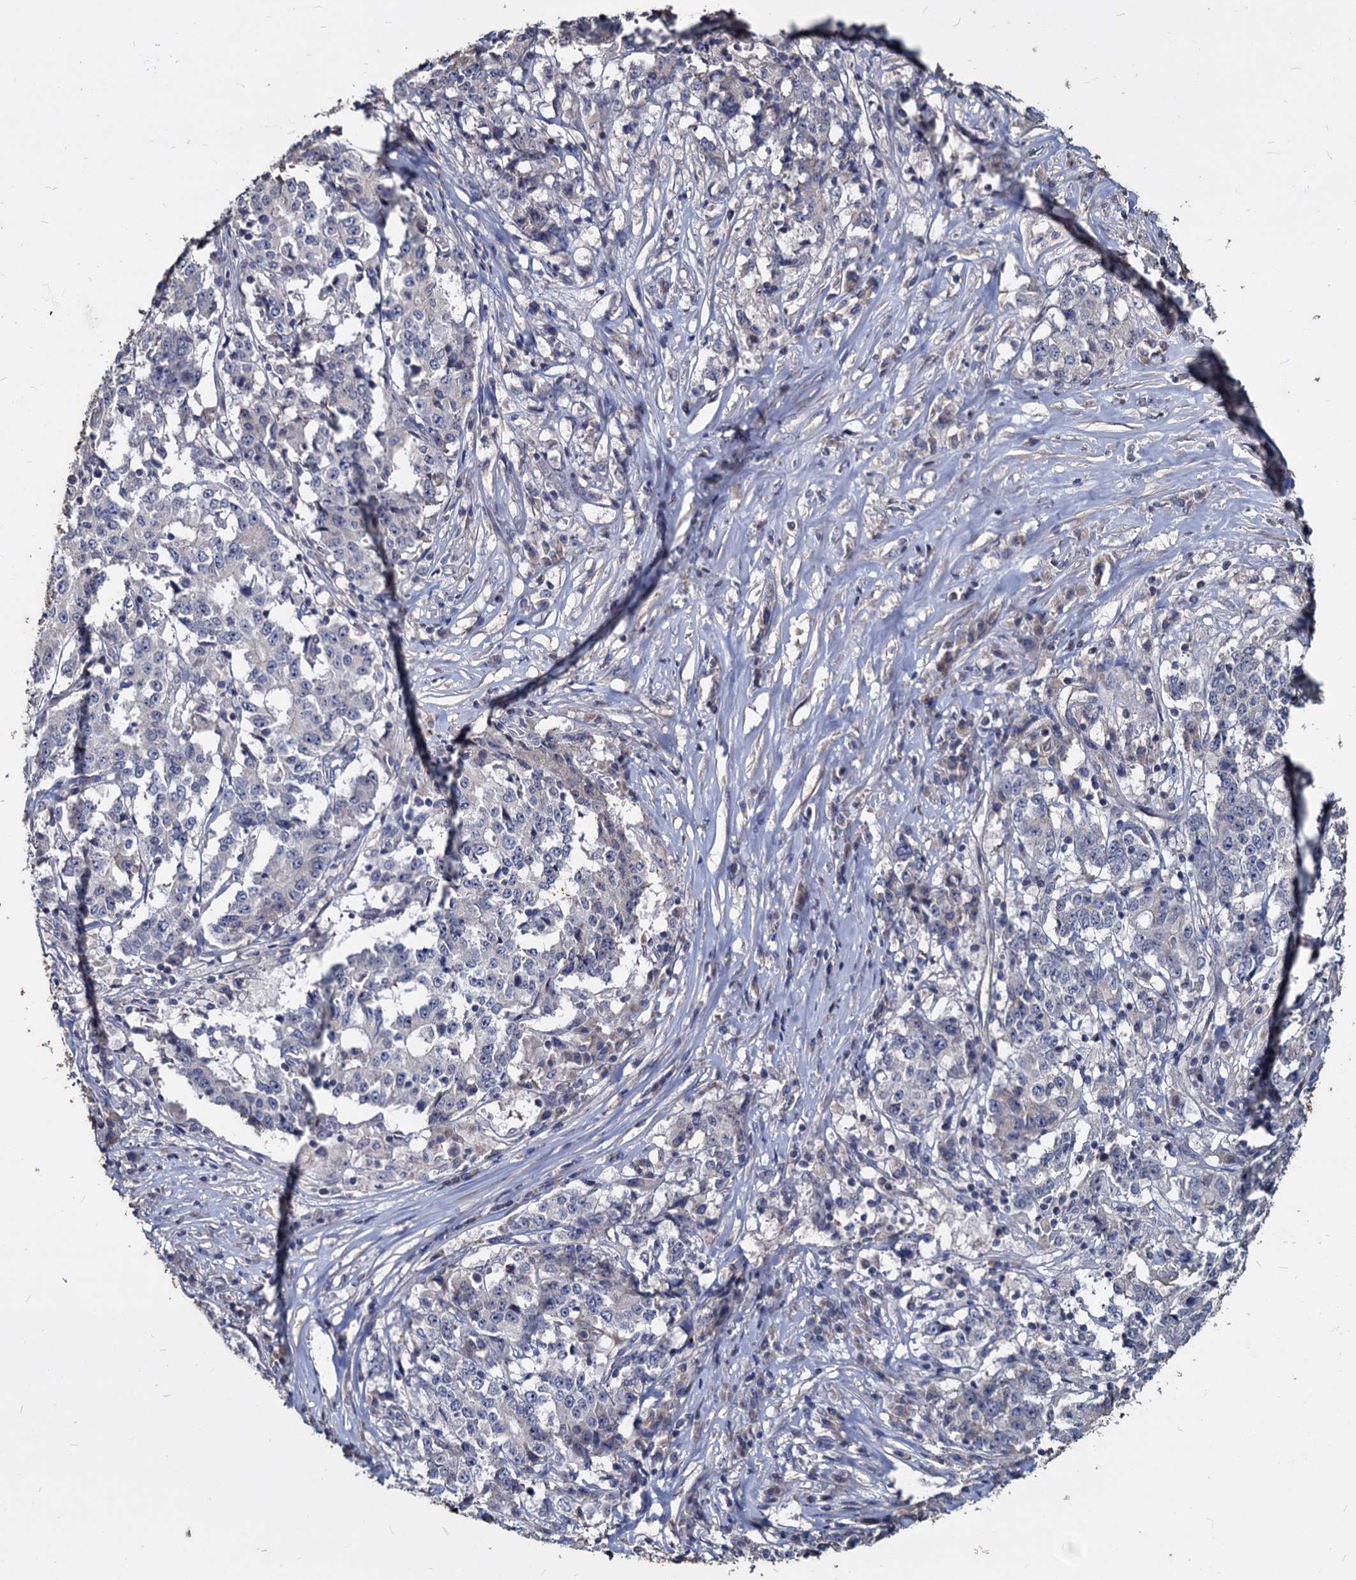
{"staining": {"intensity": "negative", "quantity": "none", "location": "none"}, "tissue": "stomach cancer", "cell_type": "Tumor cells", "image_type": "cancer", "snomed": [{"axis": "morphology", "description": "Adenocarcinoma, NOS"}, {"axis": "topography", "description": "Stomach"}], "caption": "Protein analysis of stomach cancer (adenocarcinoma) exhibits no significant staining in tumor cells. (Brightfield microscopy of DAB immunohistochemistry at high magnification).", "gene": "DEPDC4", "patient": {"sex": "male", "age": 59}}